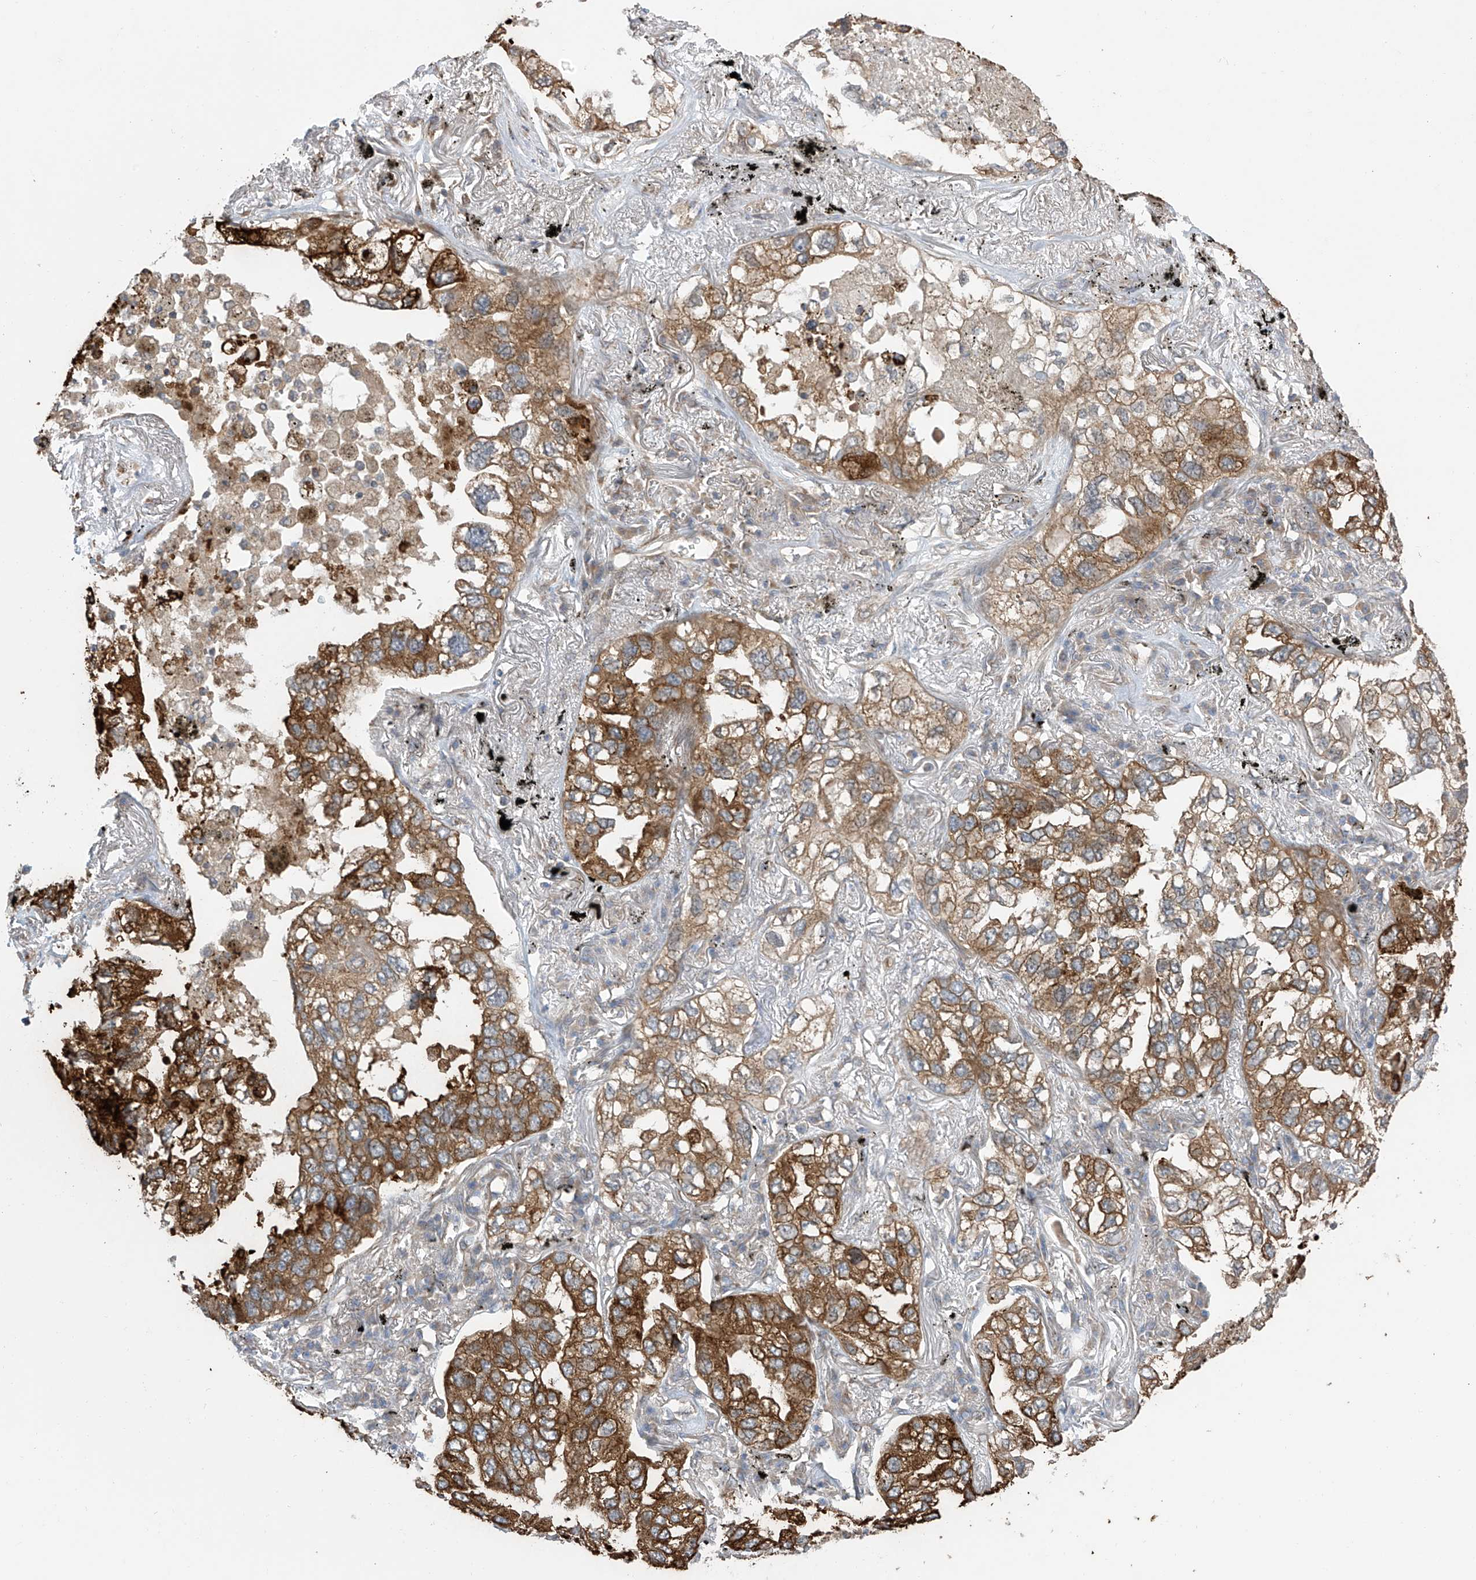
{"staining": {"intensity": "moderate", "quantity": ">75%", "location": "cytoplasmic/membranous"}, "tissue": "lung cancer", "cell_type": "Tumor cells", "image_type": "cancer", "snomed": [{"axis": "morphology", "description": "Adenocarcinoma, NOS"}, {"axis": "topography", "description": "Lung"}], "caption": "Human lung adenocarcinoma stained for a protein (brown) exhibits moderate cytoplasmic/membranous positive staining in about >75% of tumor cells.", "gene": "PNPT1", "patient": {"sex": "male", "age": 65}}